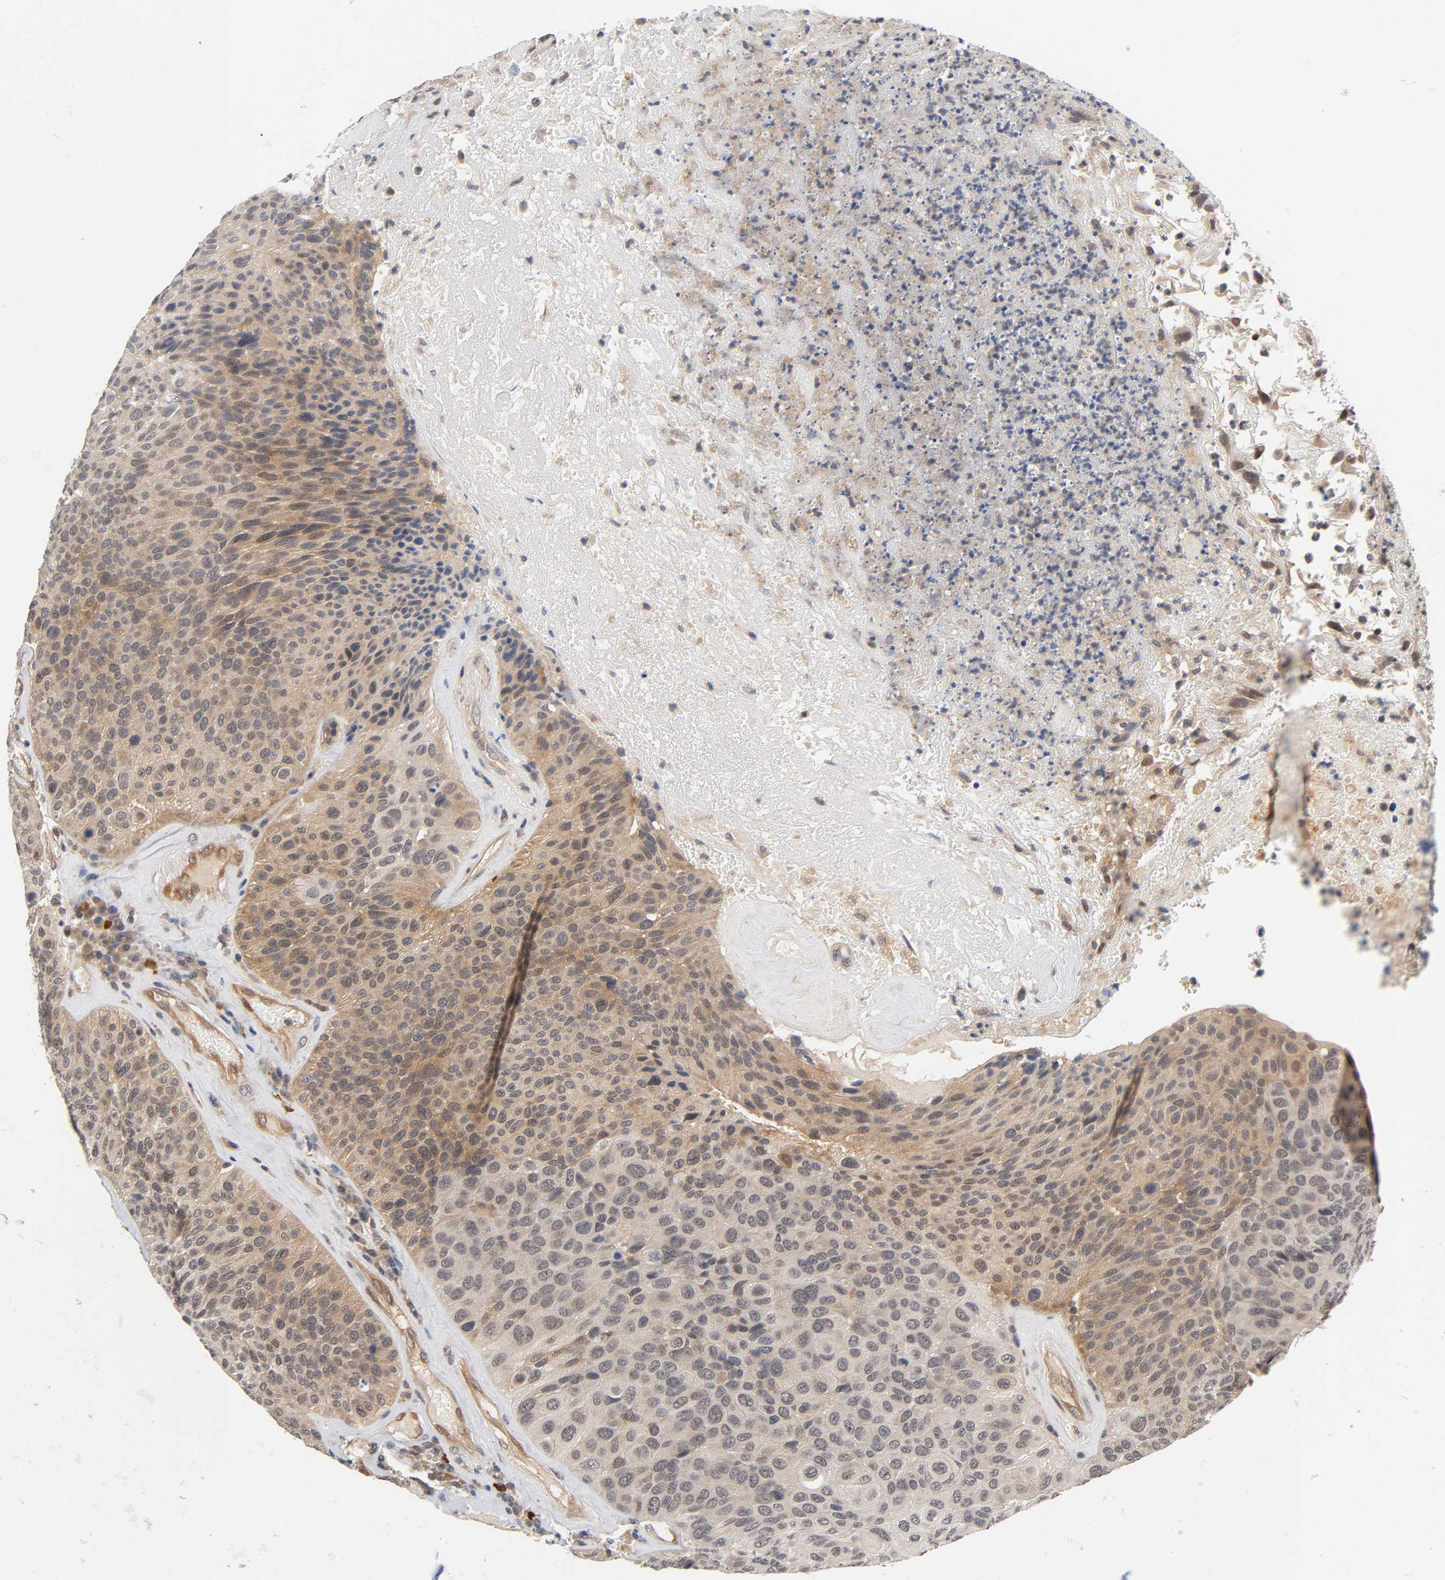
{"staining": {"intensity": "weak", "quantity": ">75%", "location": "cytoplasmic/membranous"}, "tissue": "urothelial cancer", "cell_type": "Tumor cells", "image_type": "cancer", "snomed": [{"axis": "morphology", "description": "Urothelial carcinoma, High grade"}, {"axis": "topography", "description": "Urinary bladder"}], "caption": "A high-resolution photomicrograph shows immunohistochemistry (IHC) staining of urothelial cancer, which exhibits weak cytoplasmic/membranous expression in about >75% of tumor cells.", "gene": "PRKAB1", "patient": {"sex": "male", "age": 66}}